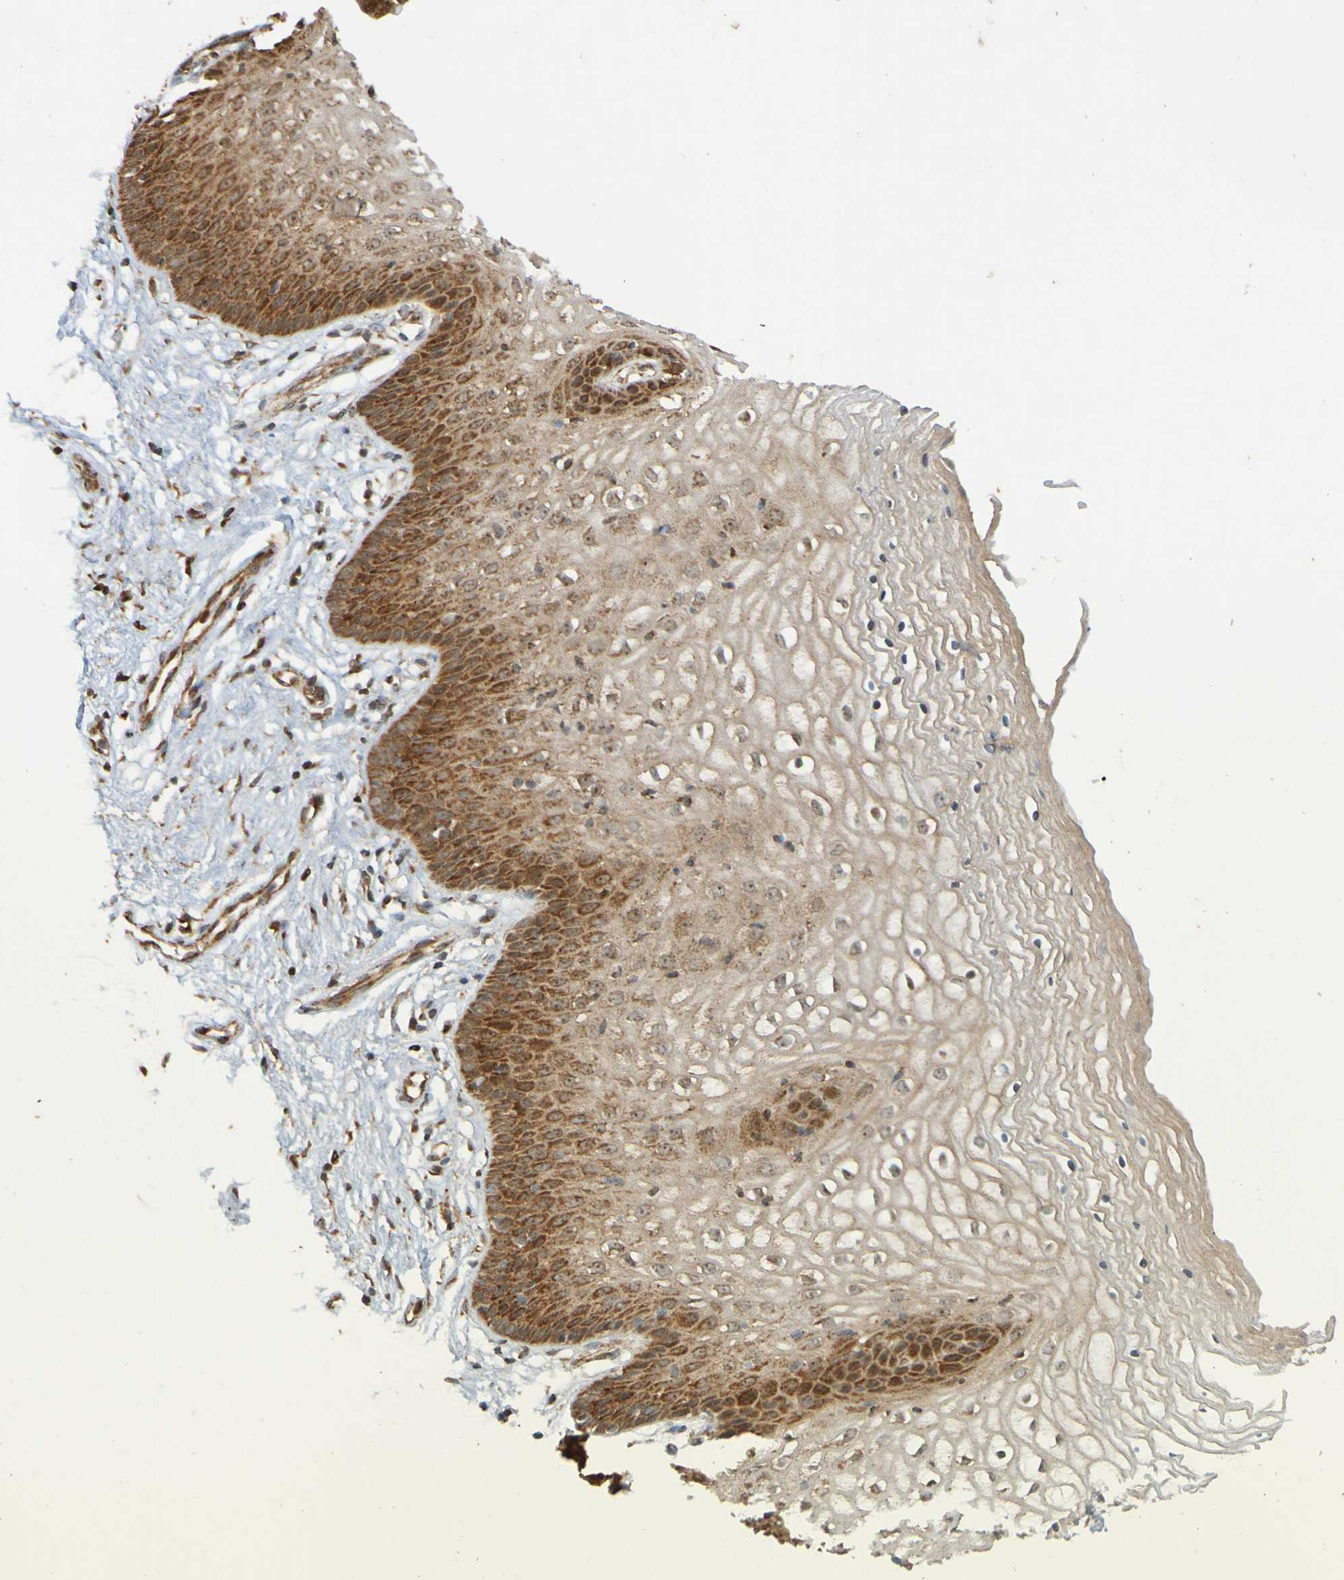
{"staining": {"intensity": "strong", "quantity": ">75%", "location": "cytoplasmic/membranous"}, "tissue": "vagina", "cell_type": "Squamous epithelial cells", "image_type": "normal", "snomed": [{"axis": "morphology", "description": "Normal tissue, NOS"}, {"axis": "topography", "description": "Vagina"}], "caption": "Squamous epithelial cells exhibit high levels of strong cytoplasmic/membranous positivity in approximately >75% of cells in normal human vagina. Ihc stains the protein of interest in brown and the nuclei are stained blue.", "gene": "TMBIM1", "patient": {"sex": "female", "age": 34}}